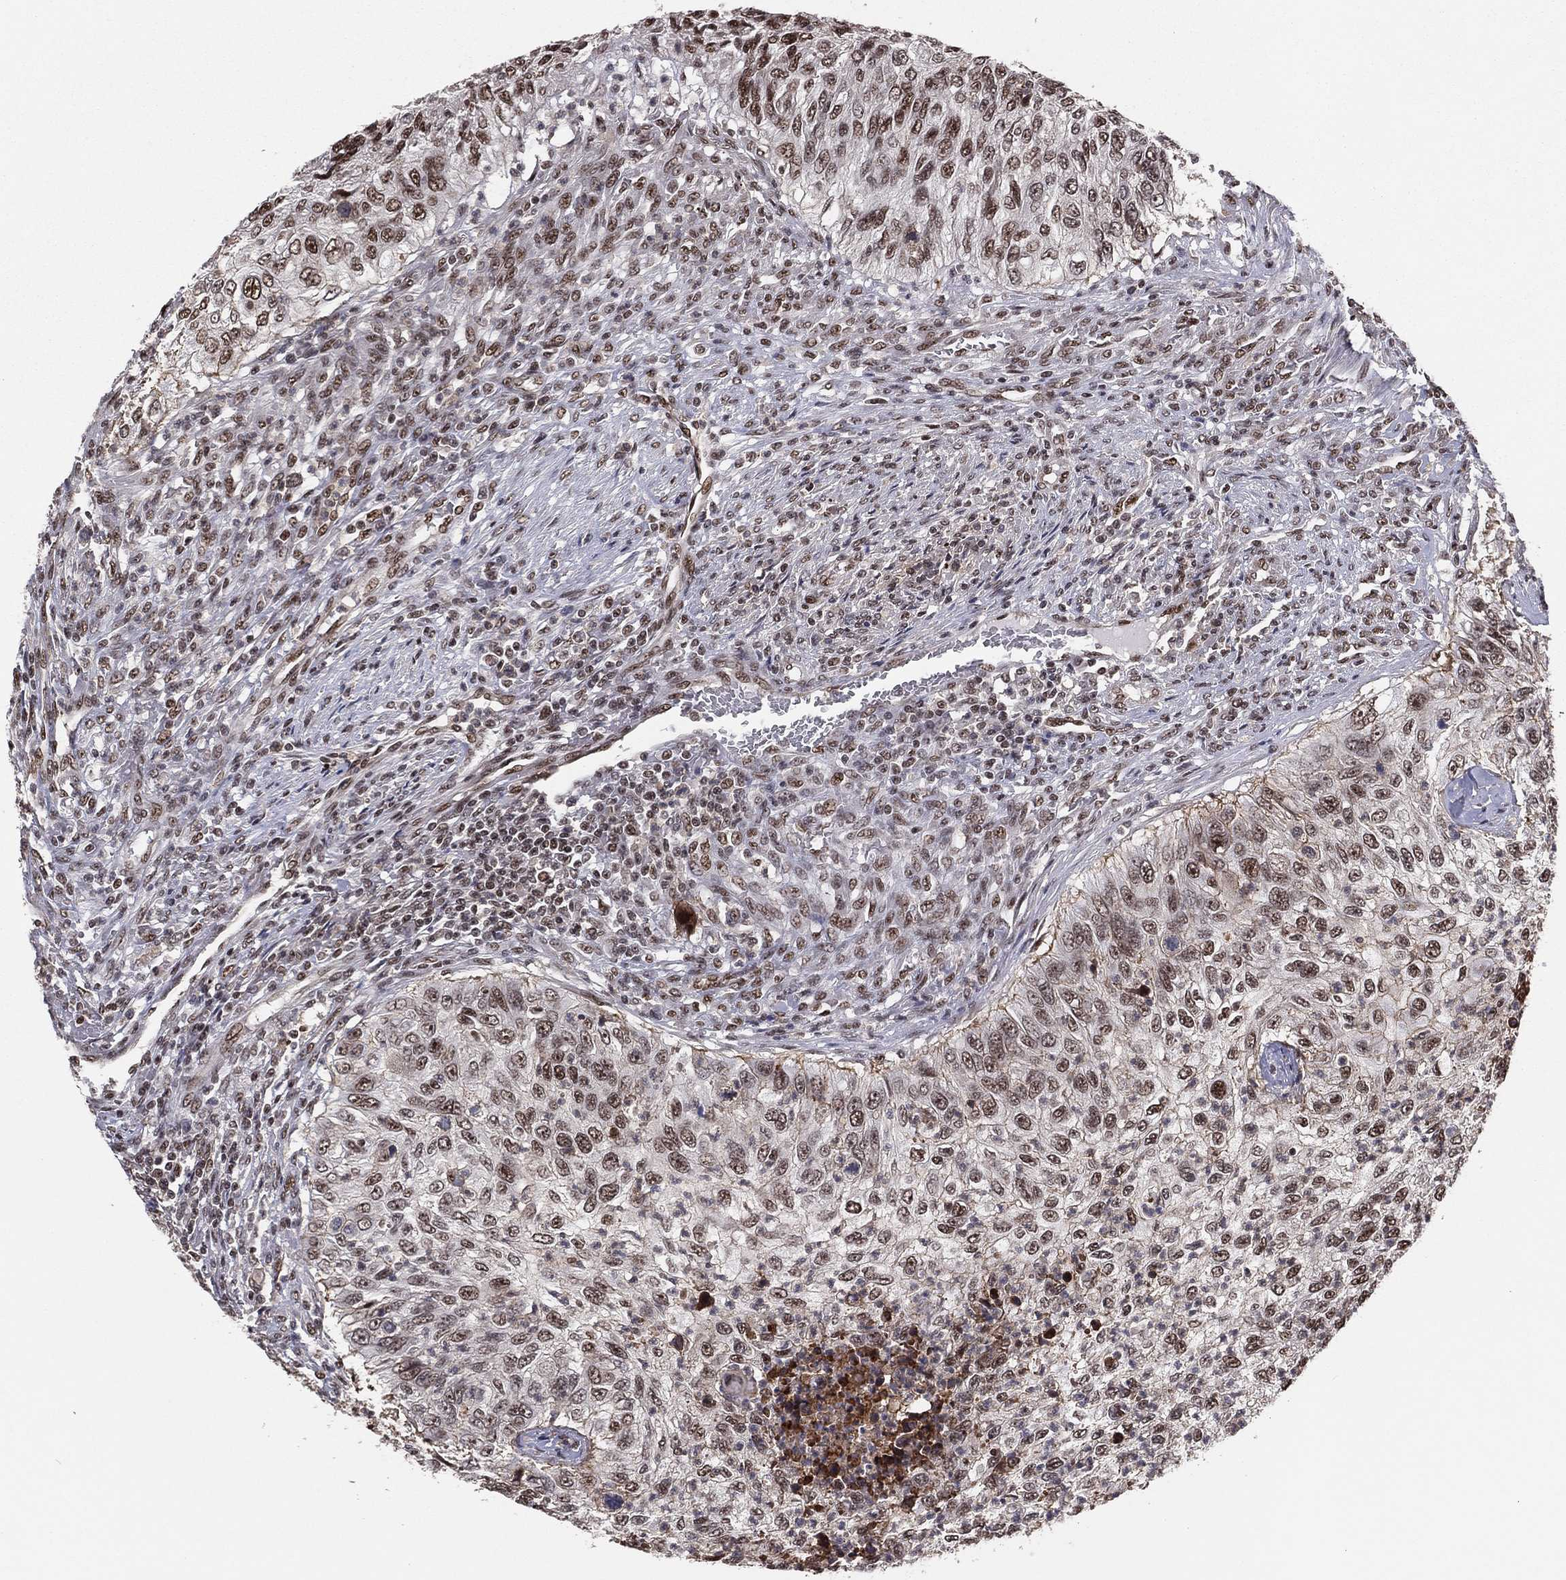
{"staining": {"intensity": "strong", "quantity": "25%-75%", "location": "nuclear"}, "tissue": "urothelial cancer", "cell_type": "Tumor cells", "image_type": "cancer", "snomed": [{"axis": "morphology", "description": "Urothelial carcinoma, High grade"}, {"axis": "topography", "description": "Urinary bladder"}], "caption": "Immunohistochemical staining of urothelial cancer exhibits high levels of strong nuclear protein staining in approximately 25%-75% of tumor cells. (IHC, brightfield microscopy, high magnification).", "gene": "GPALPP1", "patient": {"sex": "female", "age": 60}}